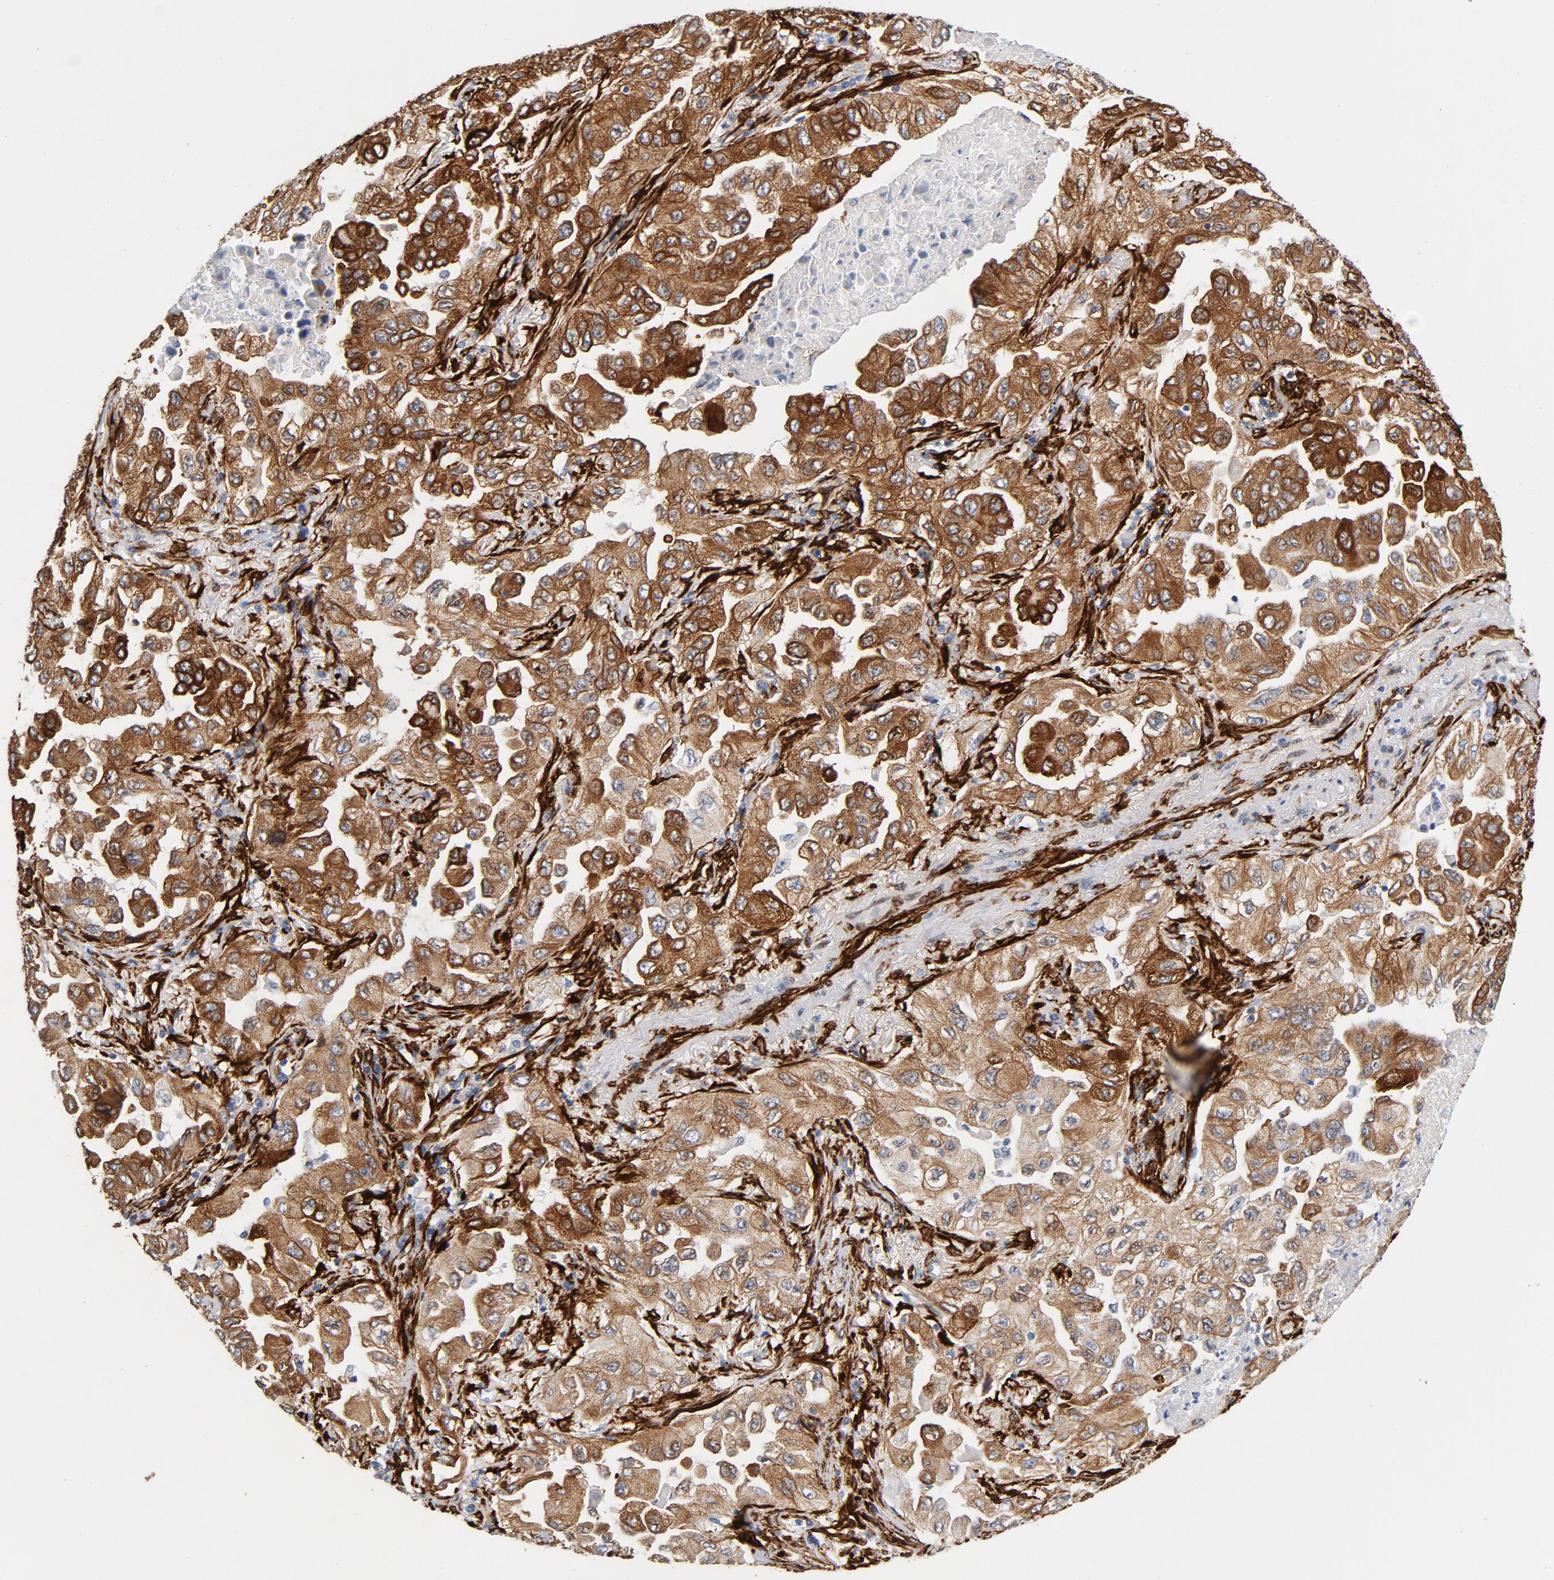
{"staining": {"intensity": "strong", "quantity": ">75%", "location": "cytoplasmic/membranous"}, "tissue": "lung cancer", "cell_type": "Tumor cells", "image_type": "cancer", "snomed": [{"axis": "morphology", "description": "Adenocarcinoma, NOS"}, {"axis": "topography", "description": "Lung"}], "caption": "About >75% of tumor cells in human lung adenocarcinoma show strong cytoplasmic/membranous protein positivity as visualized by brown immunohistochemical staining.", "gene": "SERPINH1", "patient": {"sex": "female", "age": 65}}